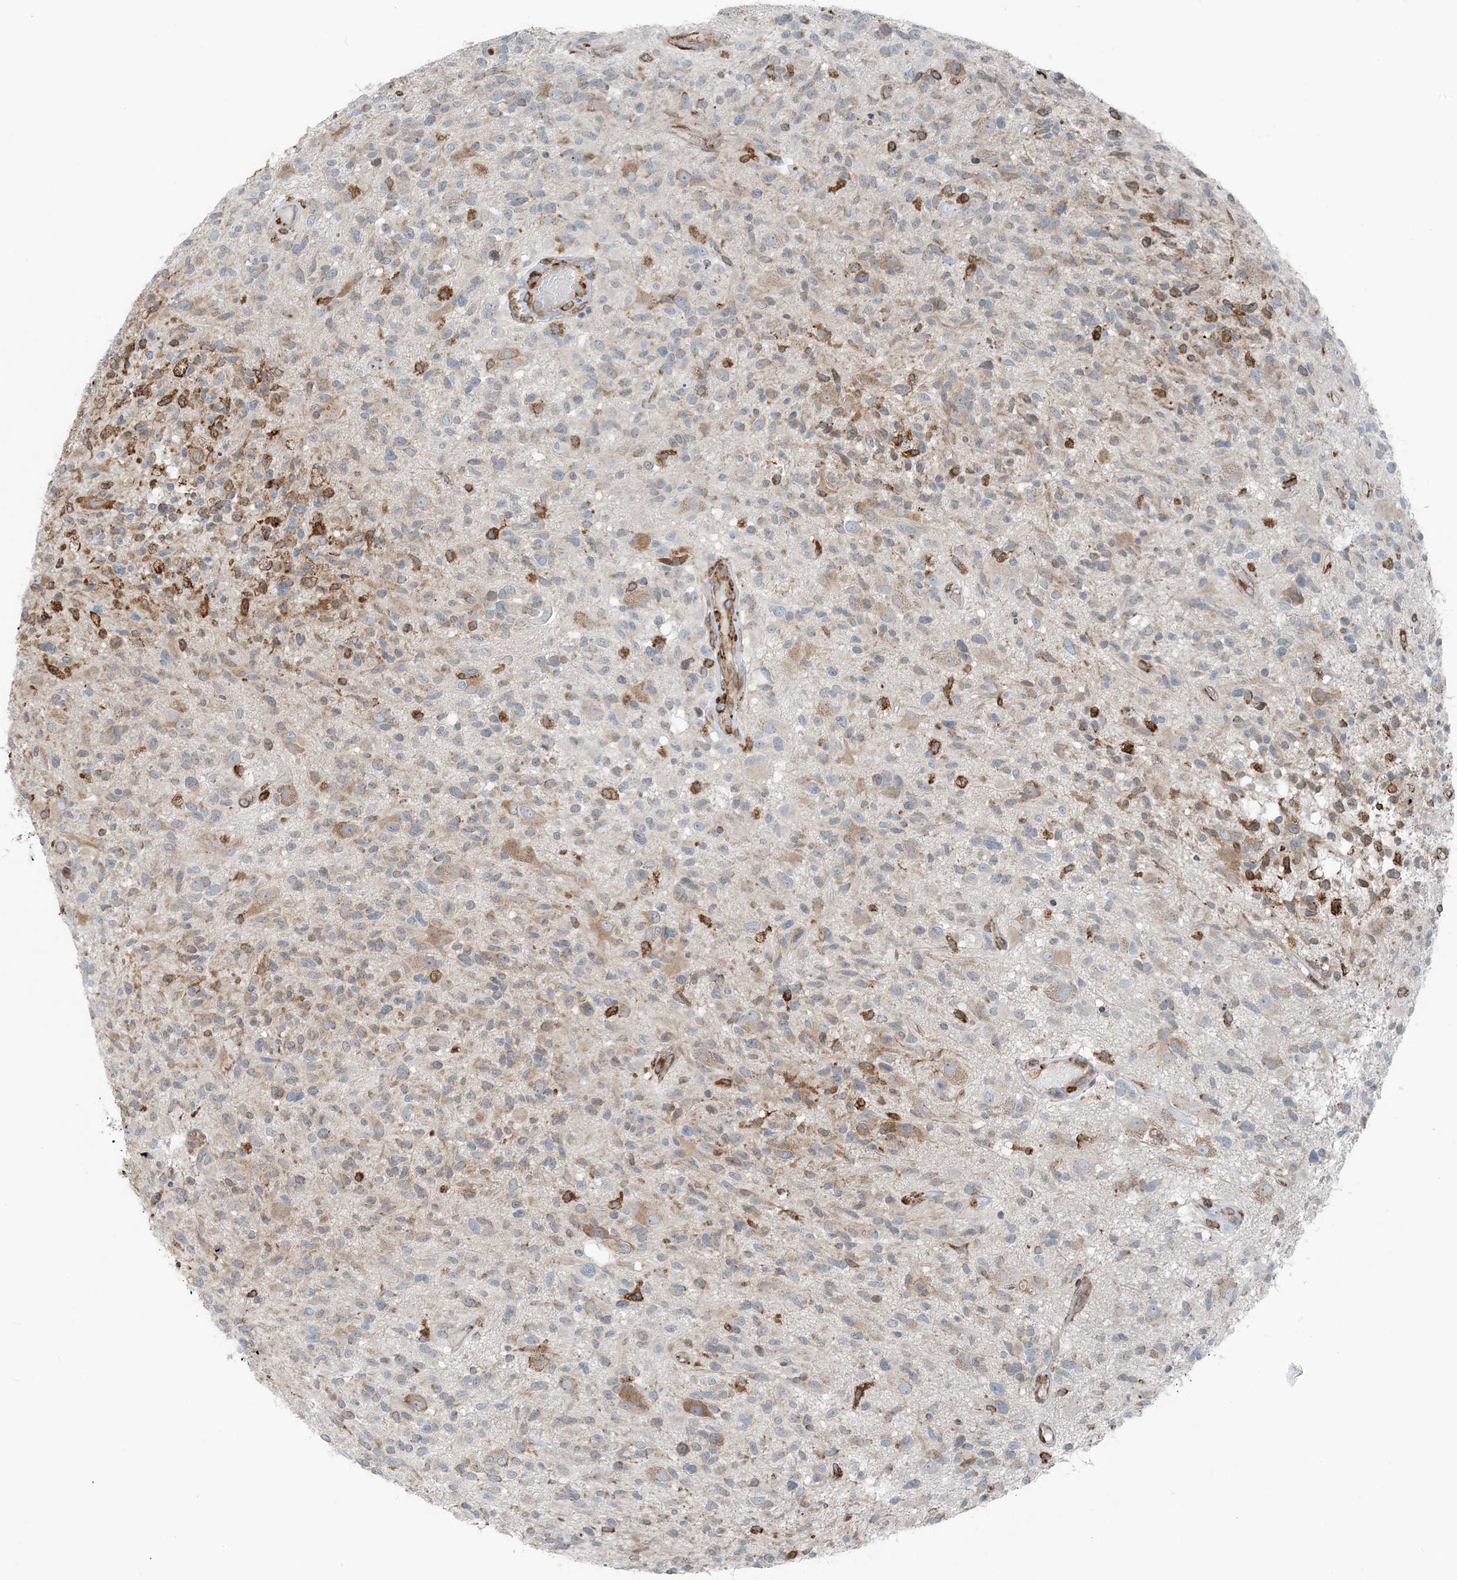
{"staining": {"intensity": "moderate", "quantity": "<25%", "location": "cytoplasmic/membranous"}, "tissue": "glioma", "cell_type": "Tumor cells", "image_type": "cancer", "snomed": [{"axis": "morphology", "description": "Glioma, malignant, High grade"}, {"axis": "morphology", "description": "Glioblastoma, NOS"}, {"axis": "topography", "description": "Brain"}], "caption": "Protein analysis of glioma tissue shows moderate cytoplasmic/membranous expression in approximately <25% of tumor cells.", "gene": "CERKL", "patient": {"sex": "male", "age": 60}}